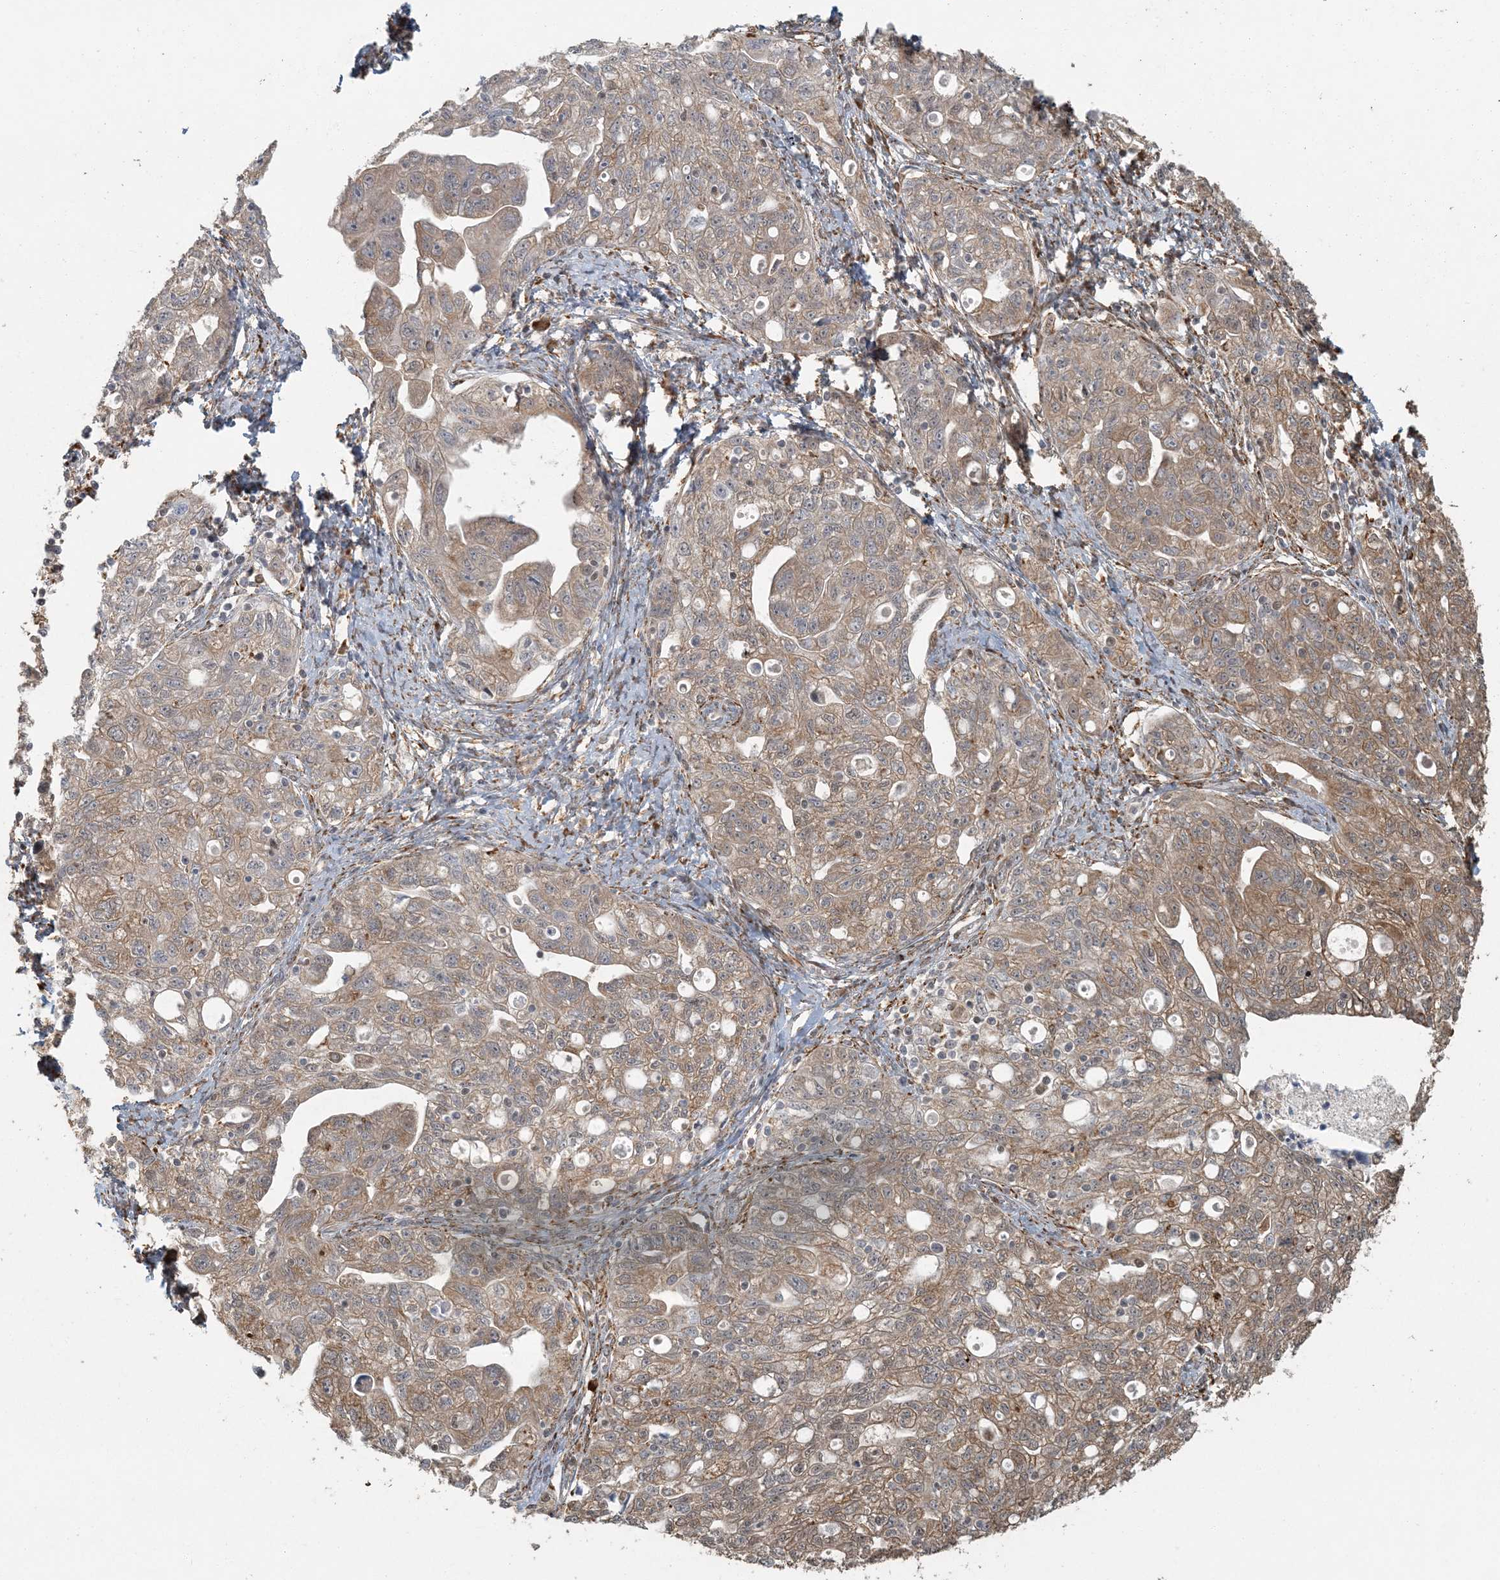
{"staining": {"intensity": "moderate", "quantity": ">75%", "location": "cytoplasmic/membranous"}, "tissue": "ovarian cancer", "cell_type": "Tumor cells", "image_type": "cancer", "snomed": [{"axis": "morphology", "description": "Carcinoma, NOS"}, {"axis": "morphology", "description": "Cystadenocarcinoma, serous, NOS"}, {"axis": "topography", "description": "Ovary"}], "caption": "Brown immunohistochemical staining in human carcinoma (ovarian) exhibits moderate cytoplasmic/membranous expression in about >75% of tumor cells.", "gene": "AK9", "patient": {"sex": "female", "age": 69}}